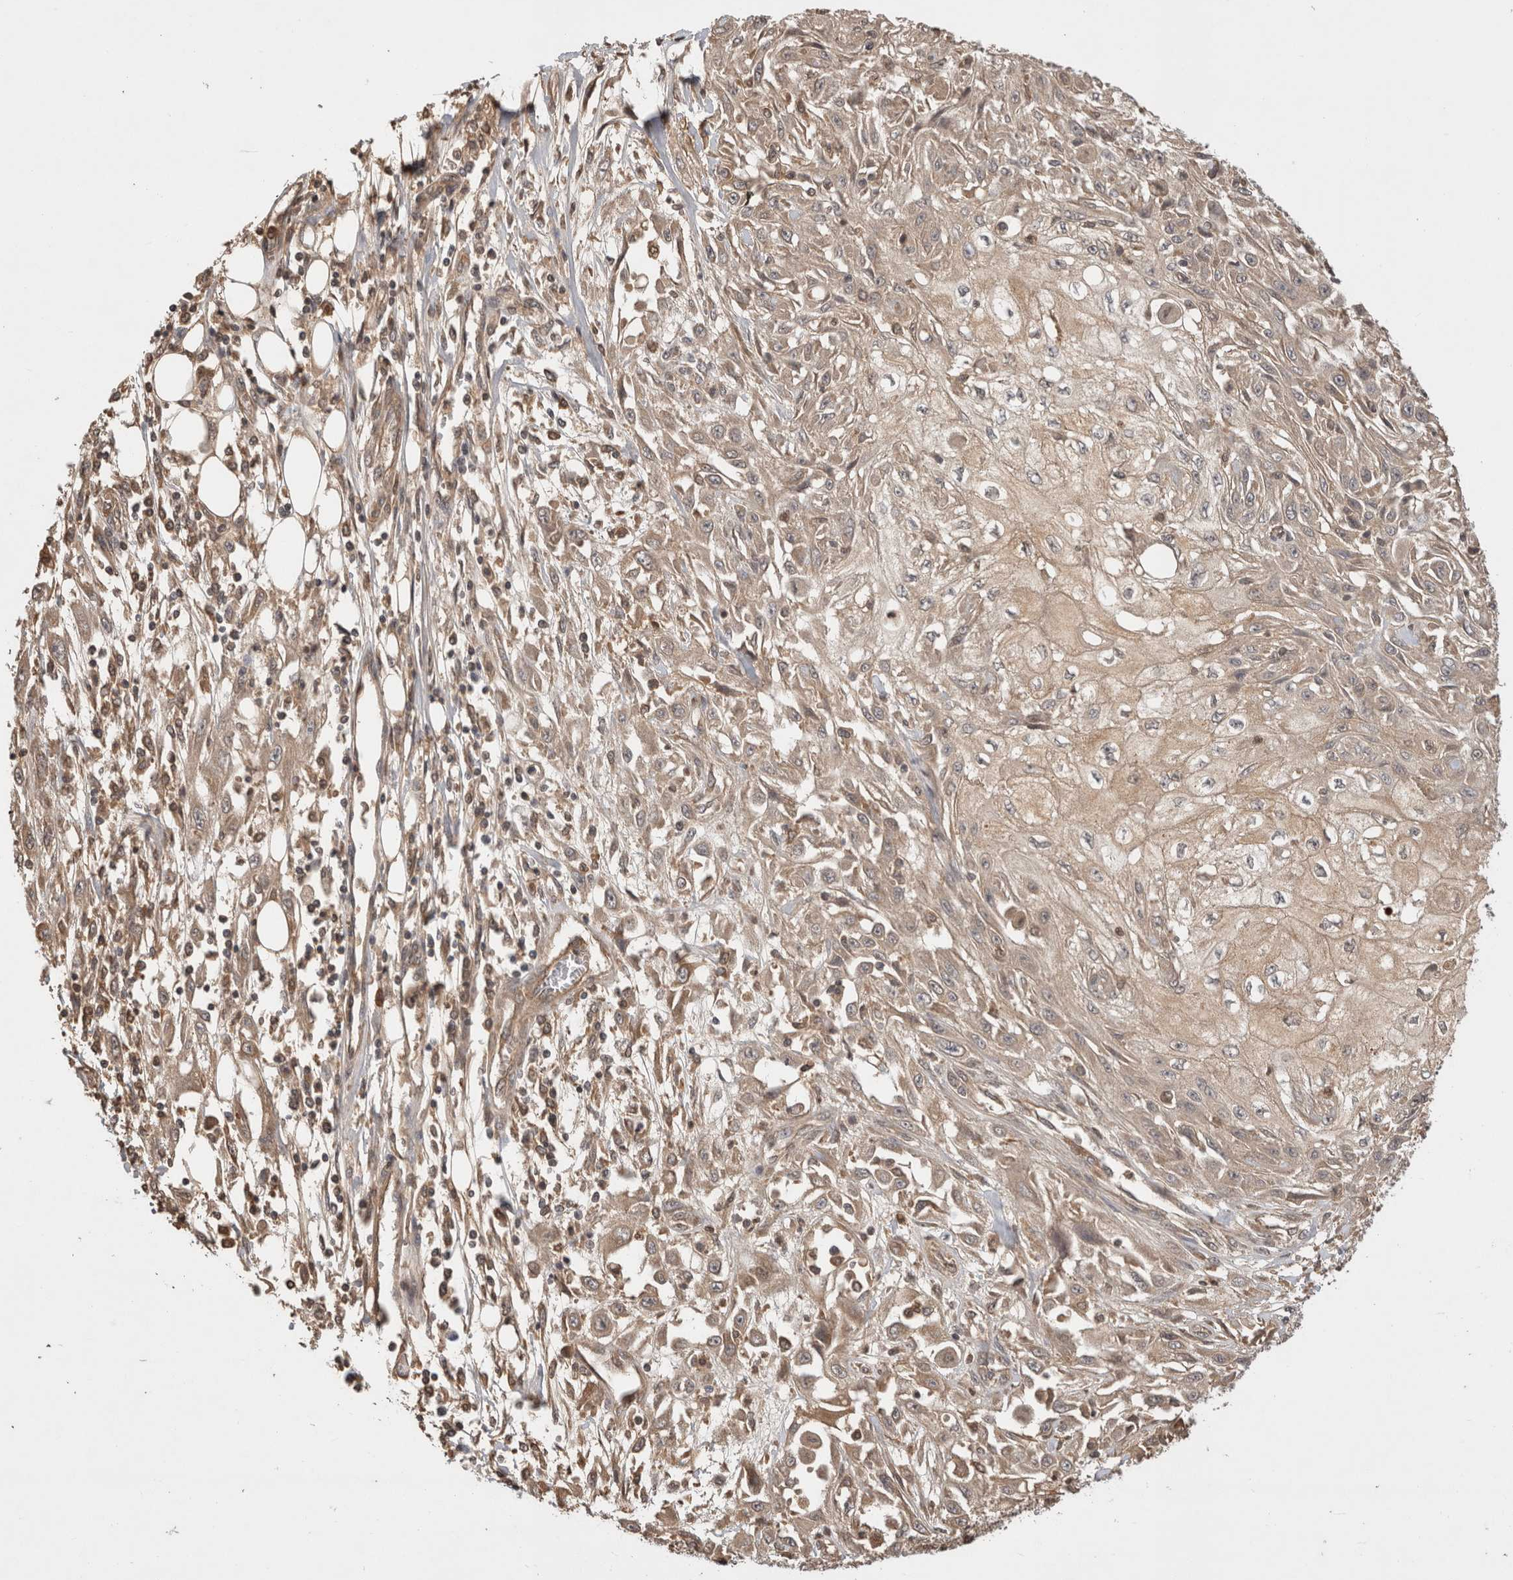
{"staining": {"intensity": "weak", "quantity": ">75%", "location": "cytoplasmic/membranous"}, "tissue": "skin cancer", "cell_type": "Tumor cells", "image_type": "cancer", "snomed": [{"axis": "morphology", "description": "Squamous cell carcinoma, NOS"}, {"axis": "morphology", "description": "Squamous cell carcinoma, metastatic, NOS"}, {"axis": "topography", "description": "Skin"}, {"axis": "topography", "description": "Lymph node"}], "caption": "High-power microscopy captured an immunohistochemistry photomicrograph of skin cancer, revealing weak cytoplasmic/membranous staining in approximately >75% of tumor cells. (Brightfield microscopy of DAB IHC at high magnification).", "gene": "PRMT3", "patient": {"sex": "male", "age": 75}}